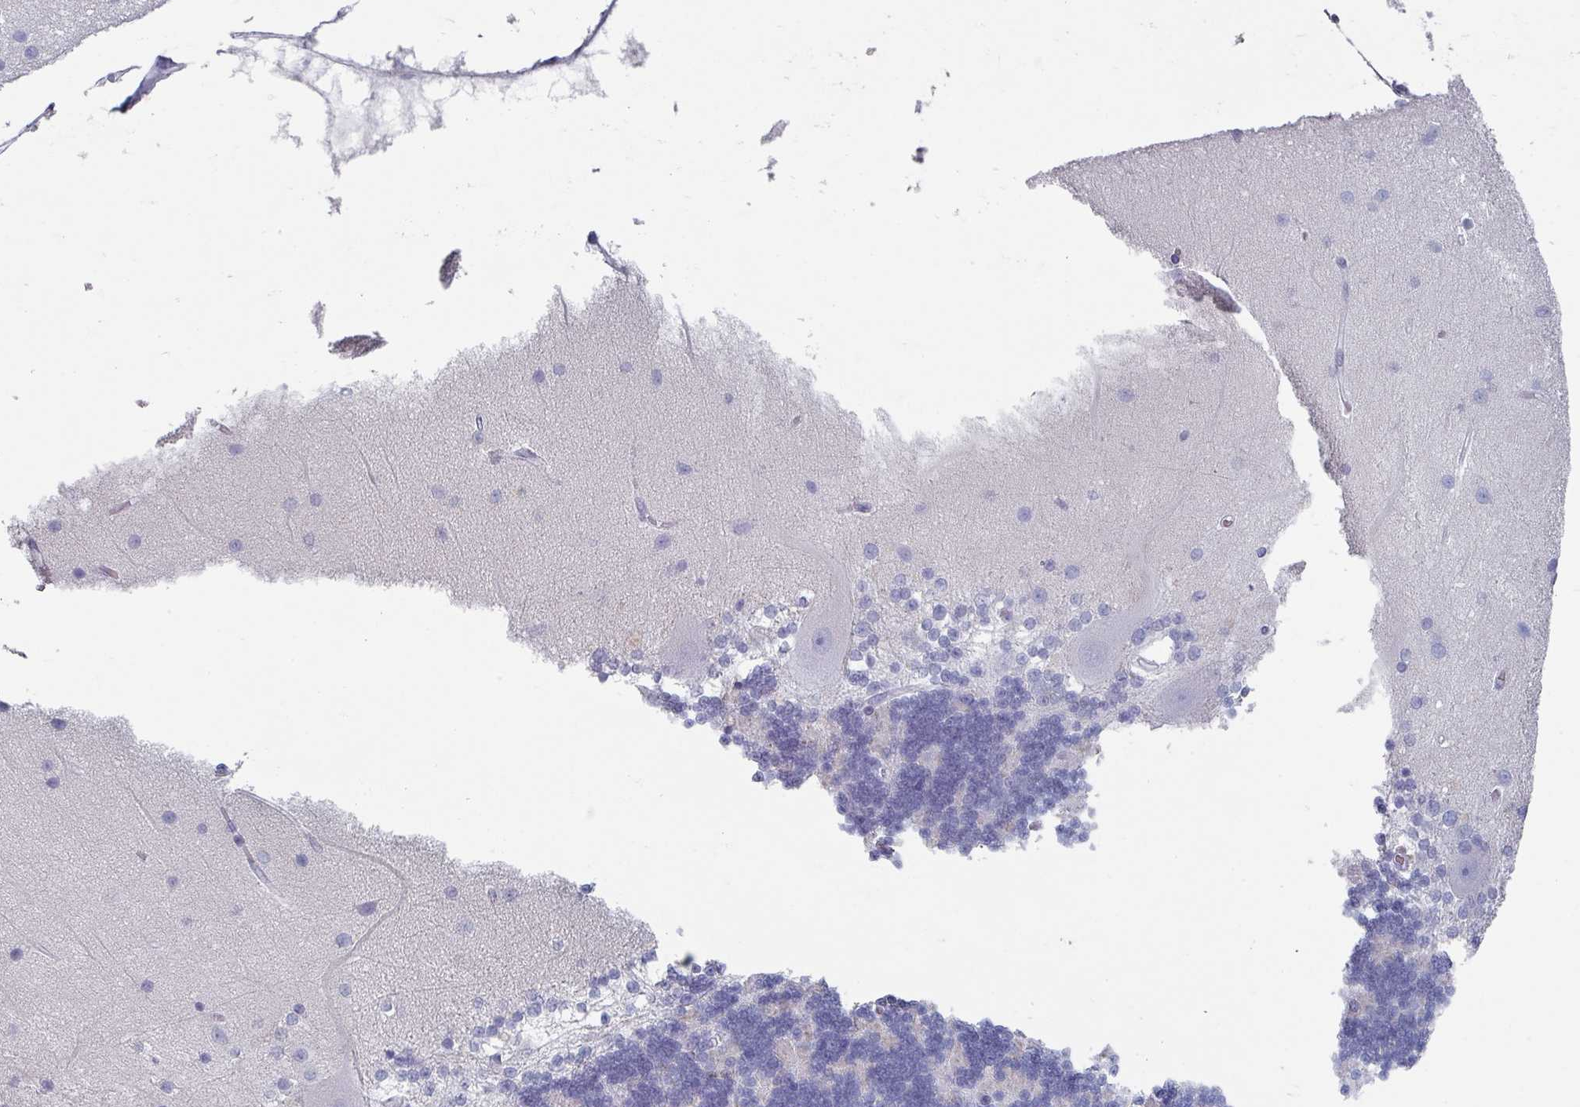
{"staining": {"intensity": "negative", "quantity": "none", "location": "none"}, "tissue": "cerebellum", "cell_type": "Cells in granular layer", "image_type": "normal", "snomed": [{"axis": "morphology", "description": "Normal tissue, NOS"}, {"axis": "topography", "description": "Cerebellum"}], "caption": "A high-resolution image shows immunohistochemistry (IHC) staining of normal cerebellum, which shows no significant staining in cells in granular layer.", "gene": "SLC35G2", "patient": {"sex": "female", "age": 54}}